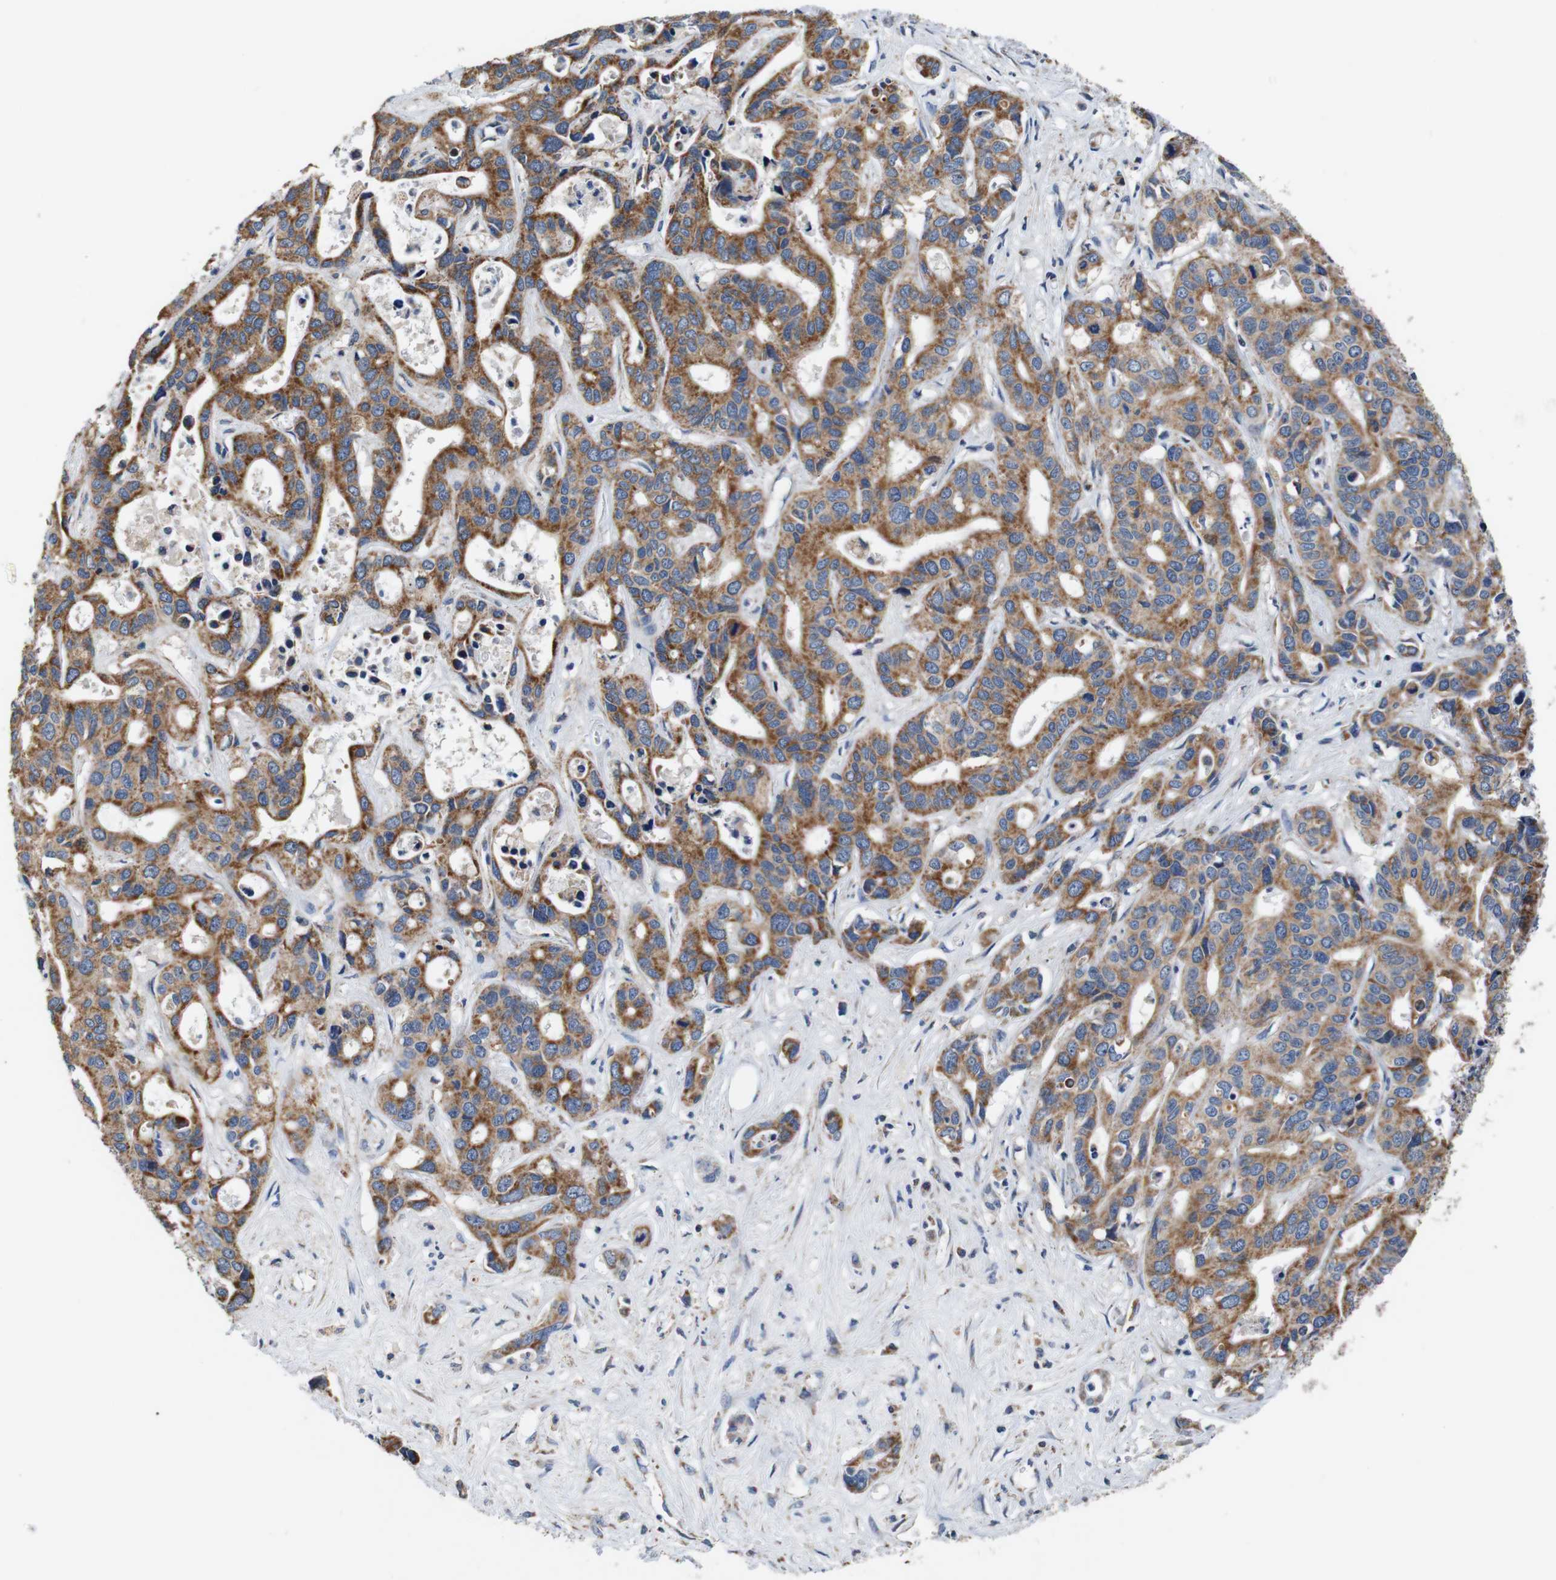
{"staining": {"intensity": "moderate", "quantity": ">75%", "location": "cytoplasmic/membranous"}, "tissue": "liver cancer", "cell_type": "Tumor cells", "image_type": "cancer", "snomed": [{"axis": "morphology", "description": "Cholangiocarcinoma"}, {"axis": "topography", "description": "Liver"}], "caption": "Protein staining reveals moderate cytoplasmic/membranous positivity in approximately >75% of tumor cells in liver cancer (cholangiocarcinoma). Nuclei are stained in blue.", "gene": "LRP4", "patient": {"sex": "female", "age": 65}}